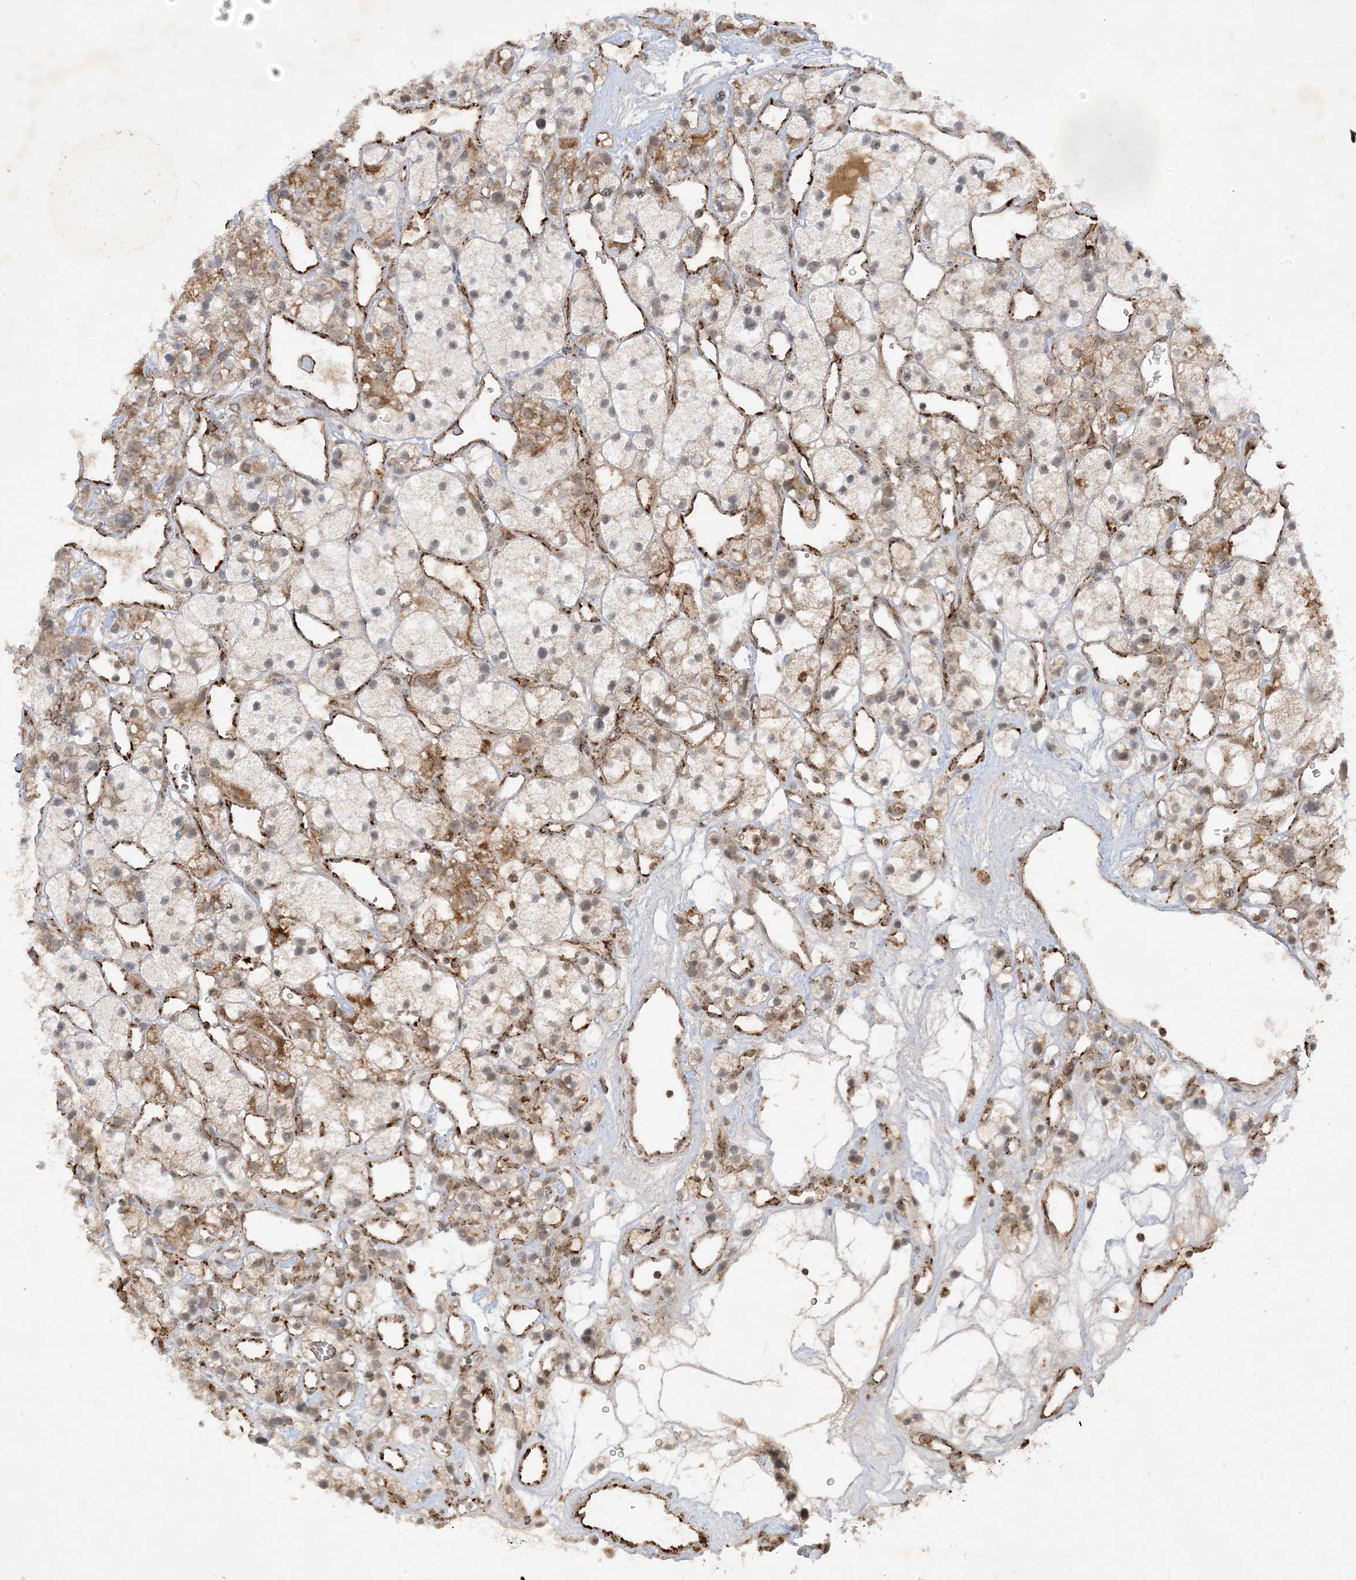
{"staining": {"intensity": "moderate", "quantity": "25%-75%", "location": "cytoplasmic/membranous"}, "tissue": "renal cancer", "cell_type": "Tumor cells", "image_type": "cancer", "snomed": [{"axis": "morphology", "description": "Adenocarcinoma, NOS"}, {"axis": "topography", "description": "Kidney"}], "caption": "A medium amount of moderate cytoplasmic/membranous staining is identified in approximately 25%-75% of tumor cells in renal adenocarcinoma tissue.", "gene": "NDUFAF3", "patient": {"sex": "female", "age": 57}}